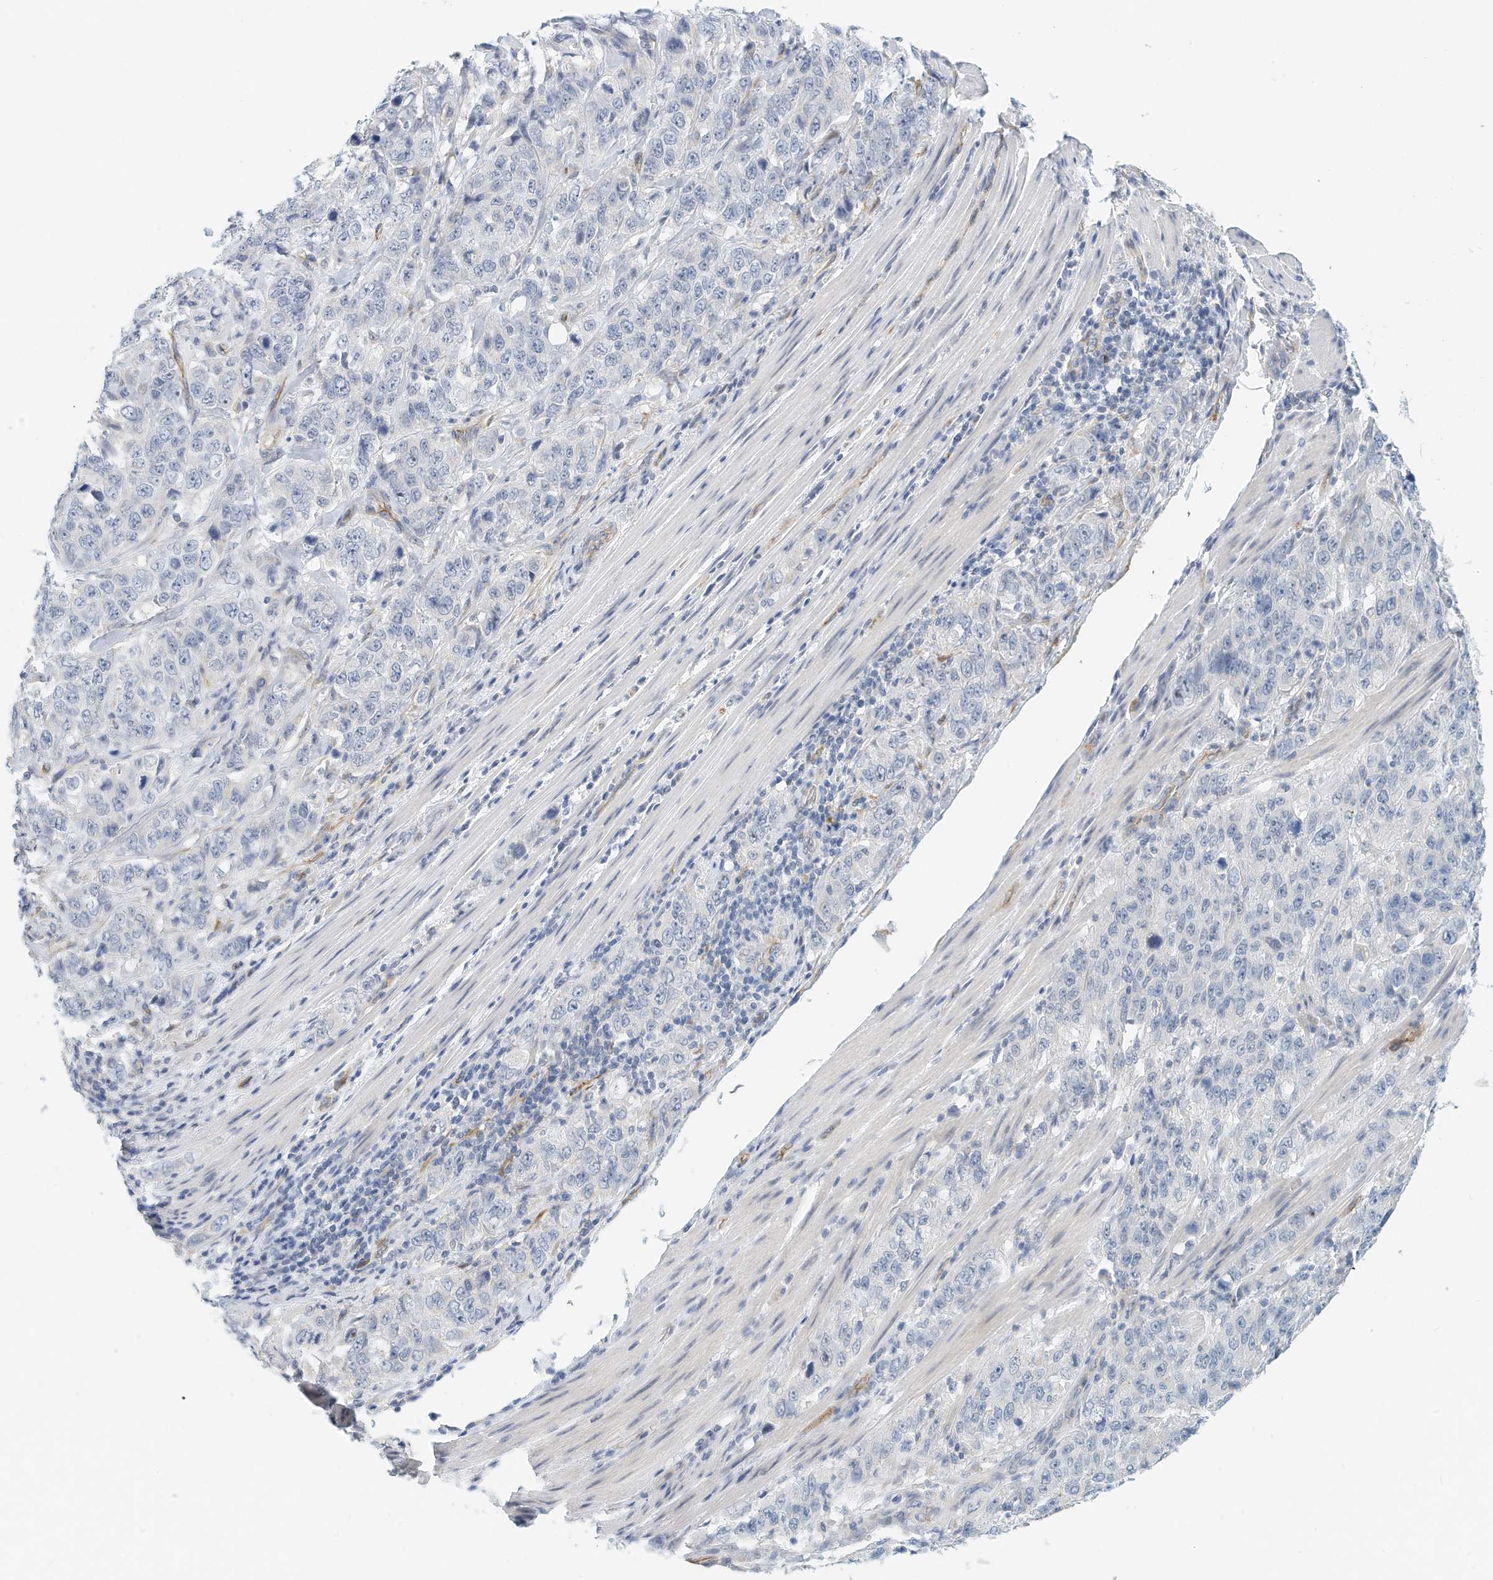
{"staining": {"intensity": "negative", "quantity": "none", "location": "none"}, "tissue": "stomach cancer", "cell_type": "Tumor cells", "image_type": "cancer", "snomed": [{"axis": "morphology", "description": "Adenocarcinoma, NOS"}, {"axis": "topography", "description": "Stomach"}], "caption": "Human stomach cancer stained for a protein using immunohistochemistry (IHC) demonstrates no staining in tumor cells.", "gene": "ARHGAP28", "patient": {"sex": "male", "age": 48}}